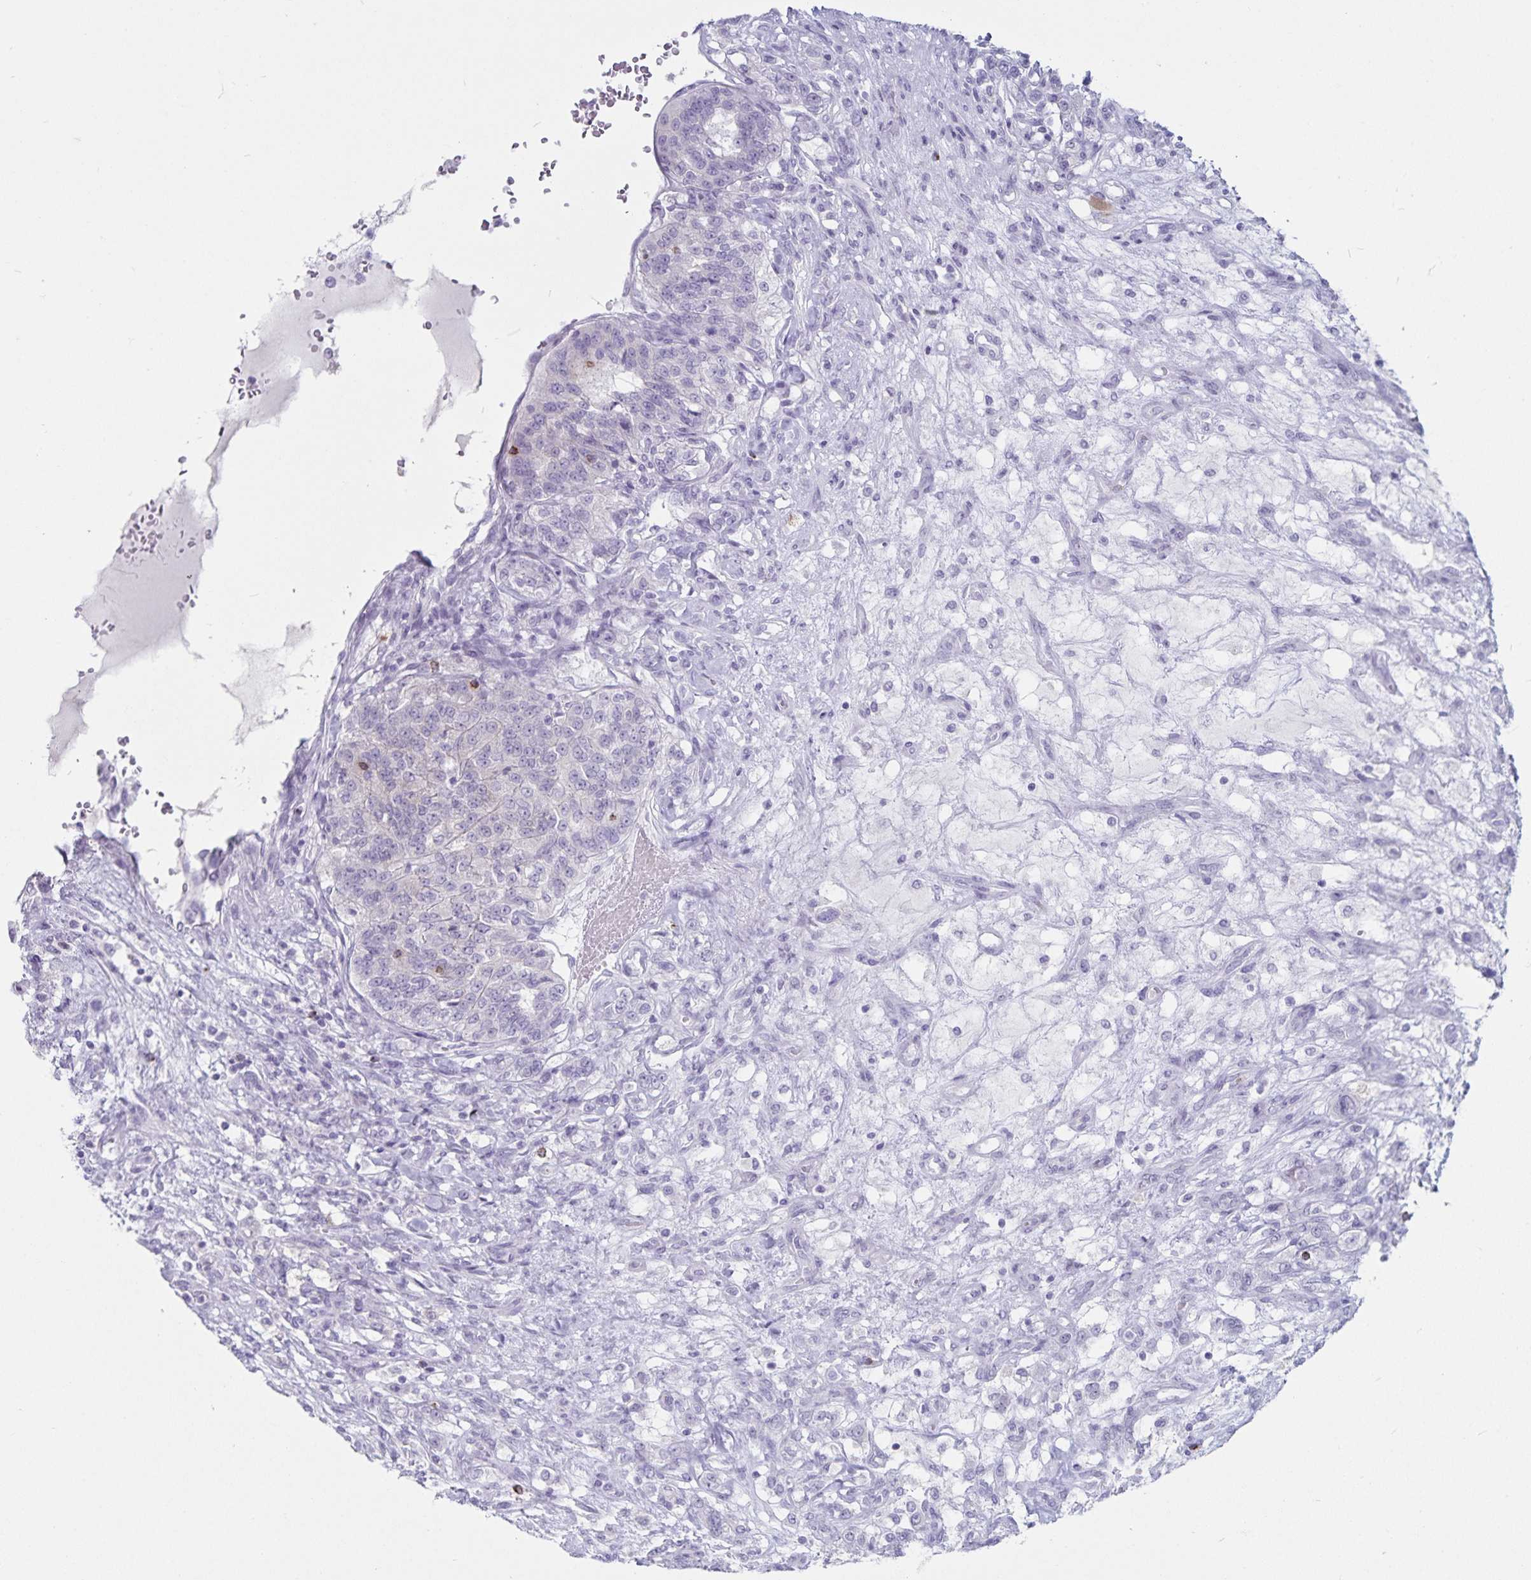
{"staining": {"intensity": "negative", "quantity": "none", "location": "none"}, "tissue": "renal cancer", "cell_type": "Tumor cells", "image_type": "cancer", "snomed": [{"axis": "morphology", "description": "Adenocarcinoma, NOS"}, {"axis": "topography", "description": "Kidney"}], "caption": "Histopathology image shows no significant protein staining in tumor cells of renal cancer. (Immunohistochemistry, brightfield microscopy, high magnification).", "gene": "GNLY", "patient": {"sex": "female", "age": 63}}